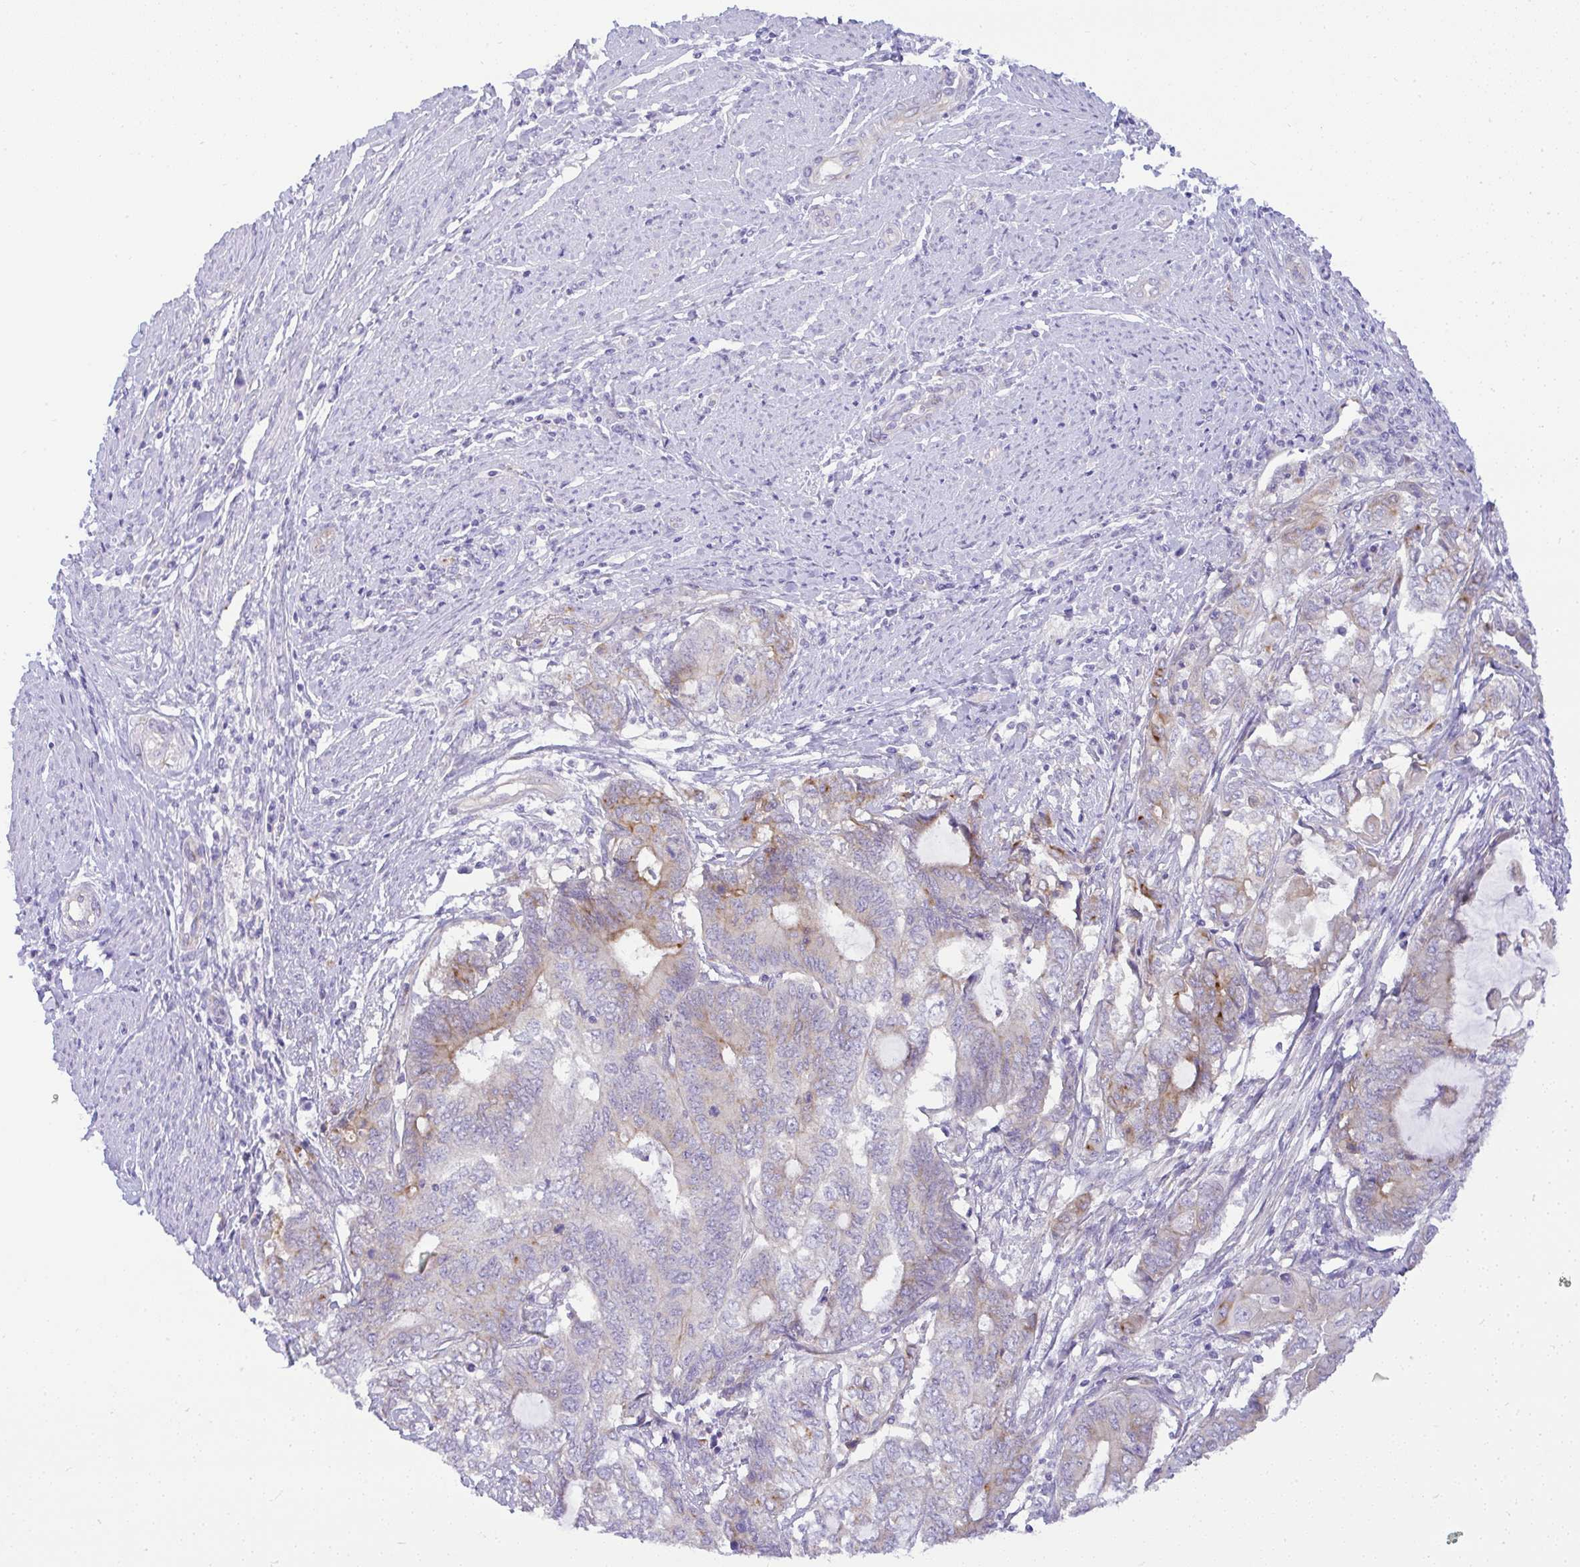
{"staining": {"intensity": "moderate", "quantity": "<25%", "location": "cytoplasmic/membranous"}, "tissue": "endometrial cancer", "cell_type": "Tumor cells", "image_type": "cancer", "snomed": [{"axis": "morphology", "description": "Adenocarcinoma, NOS"}, {"axis": "topography", "description": "Uterus"}, {"axis": "topography", "description": "Endometrium"}], "caption": "Brown immunohistochemical staining in human endometrial adenocarcinoma demonstrates moderate cytoplasmic/membranous staining in about <25% of tumor cells.", "gene": "FAM177A1", "patient": {"sex": "female", "age": 70}}